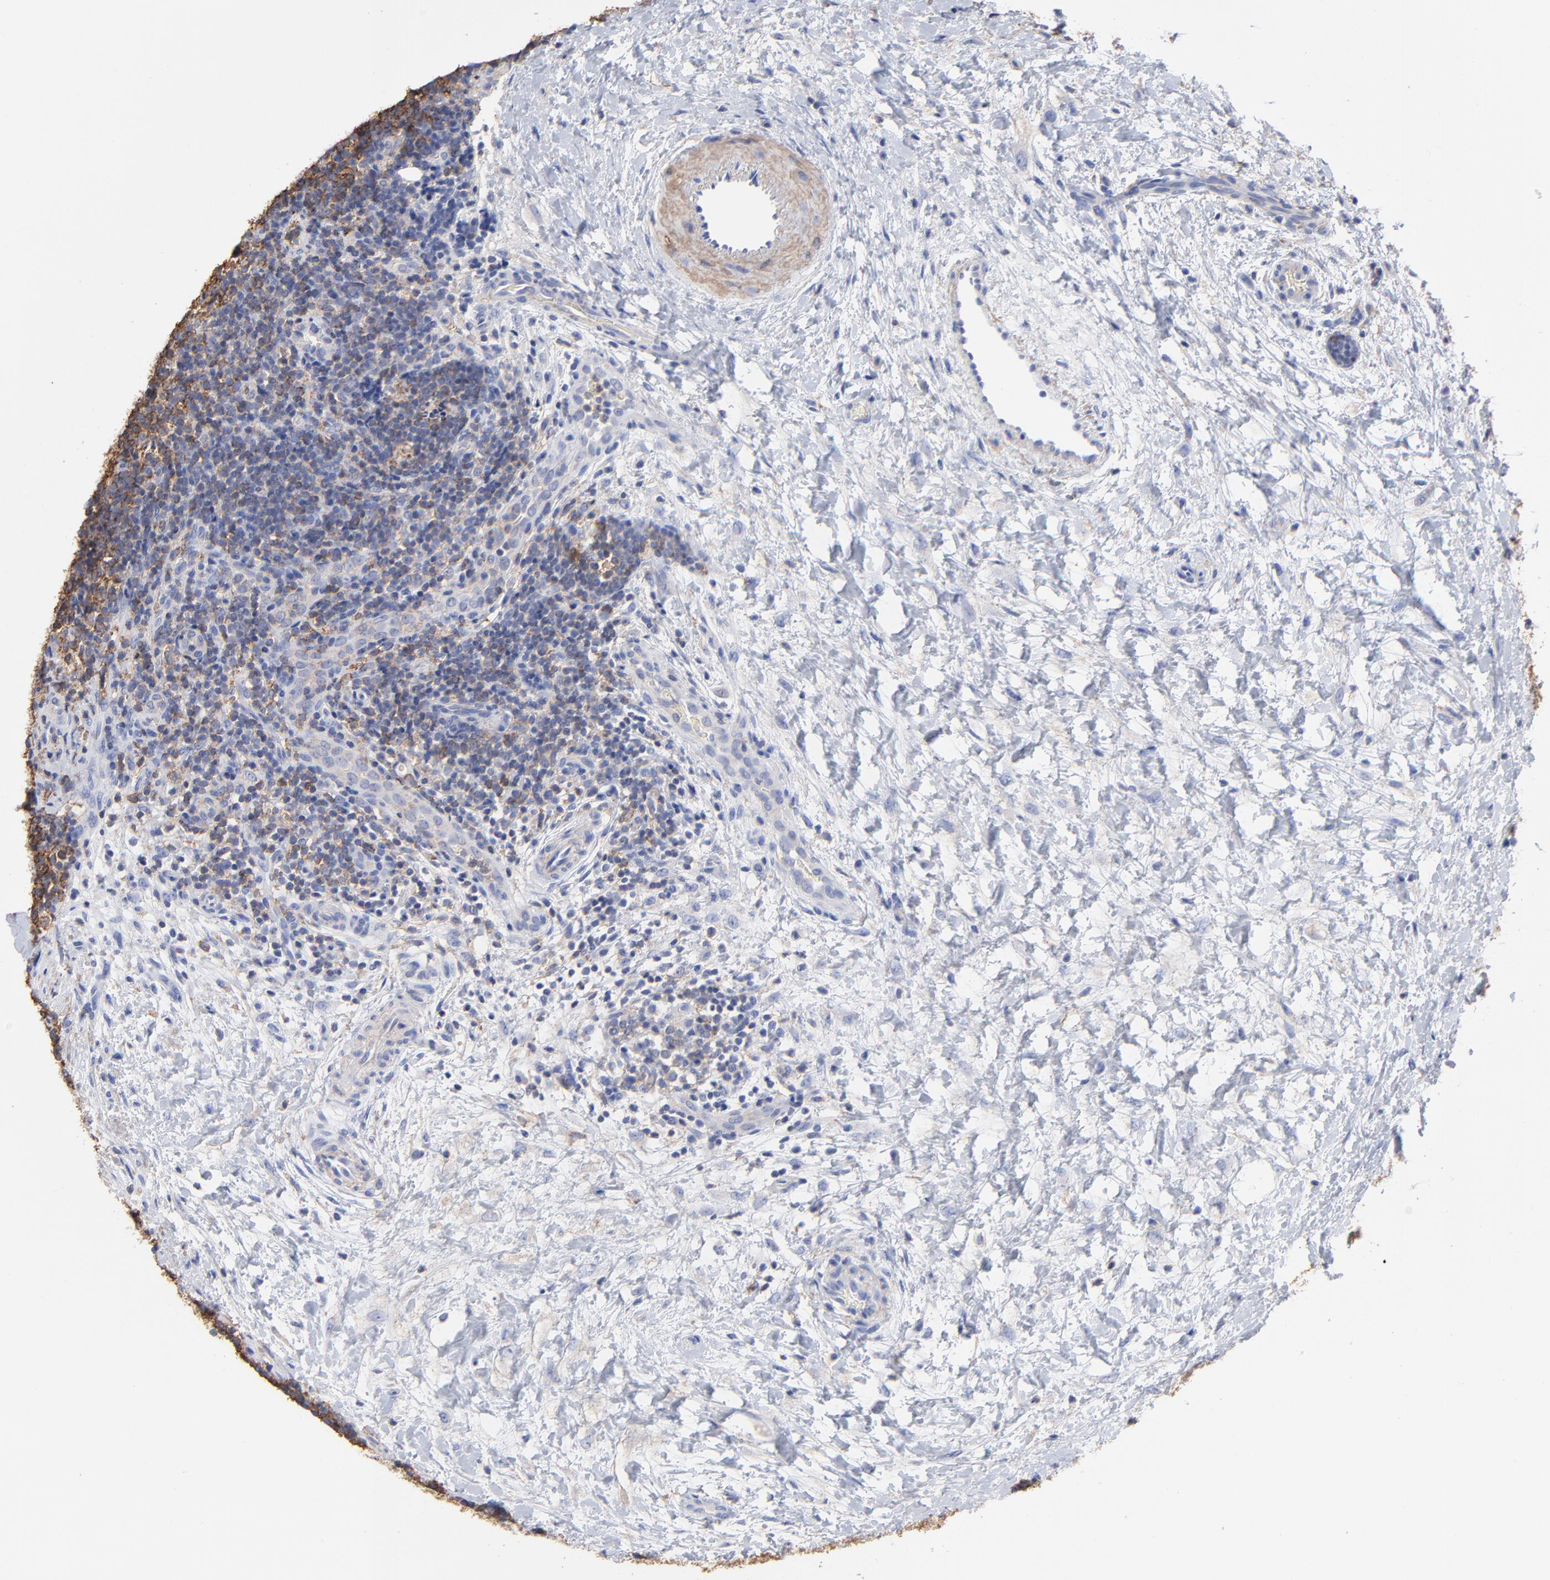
{"staining": {"intensity": "moderate", "quantity": ">75%", "location": "cytoplasmic/membranous"}, "tissue": "lymphoma", "cell_type": "Tumor cells", "image_type": "cancer", "snomed": [{"axis": "morphology", "description": "Malignant lymphoma, non-Hodgkin's type, Low grade"}, {"axis": "topography", "description": "Lymph node"}], "caption": "Lymphoma was stained to show a protein in brown. There is medium levels of moderate cytoplasmic/membranous positivity in about >75% of tumor cells. The protein is shown in brown color, while the nuclei are stained blue.", "gene": "ASL", "patient": {"sex": "female", "age": 76}}